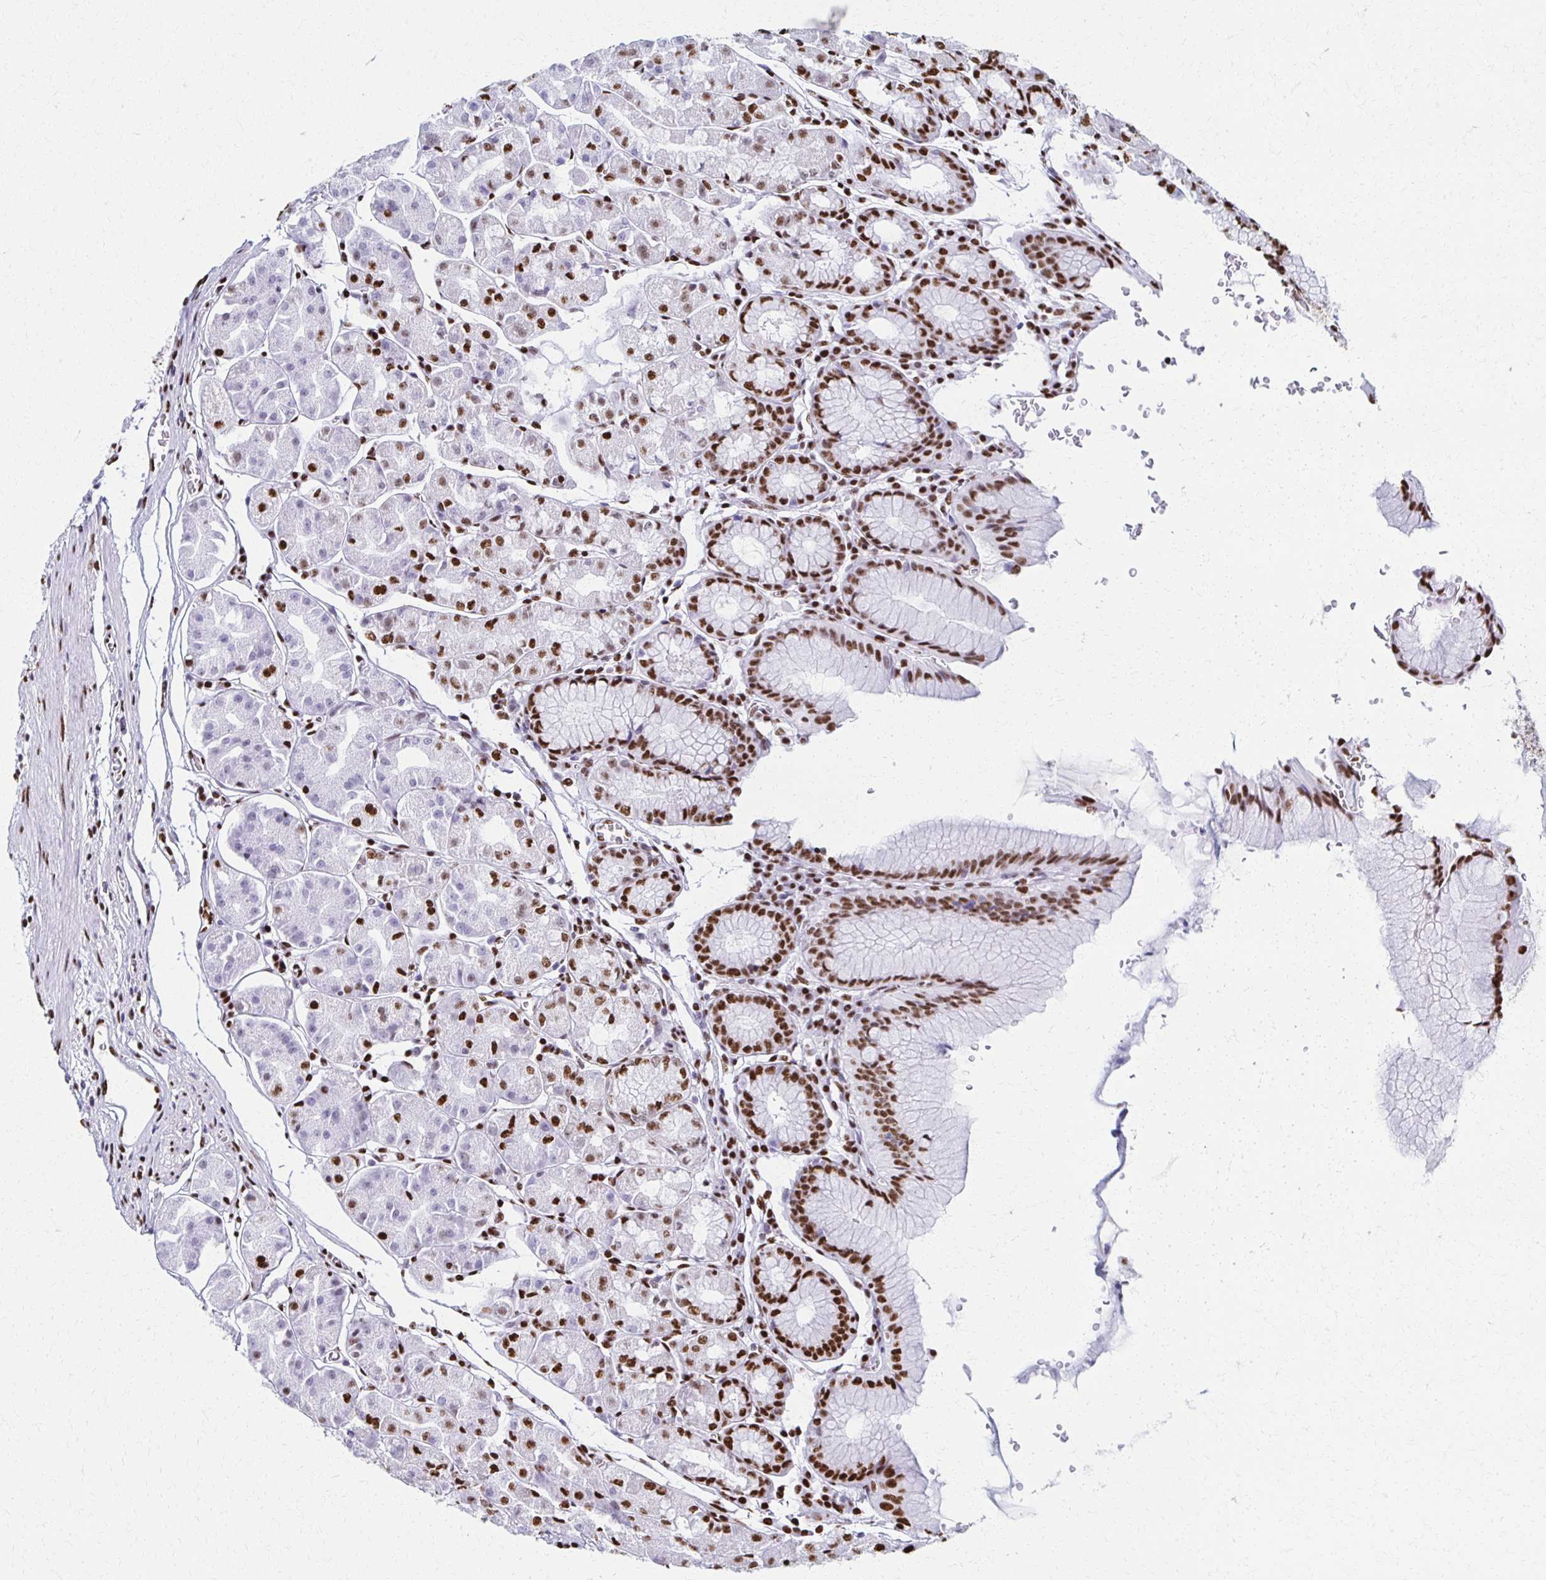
{"staining": {"intensity": "strong", "quantity": "25%-75%", "location": "nuclear"}, "tissue": "stomach", "cell_type": "Glandular cells", "image_type": "normal", "snomed": [{"axis": "morphology", "description": "Normal tissue, NOS"}, {"axis": "topography", "description": "Stomach"}], "caption": "A micrograph of stomach stained for a protein demonstrates strong nuclear brown staining in glandular cells.", "gene": "NONO", "patient": {"sex": "male", "age": 55}}